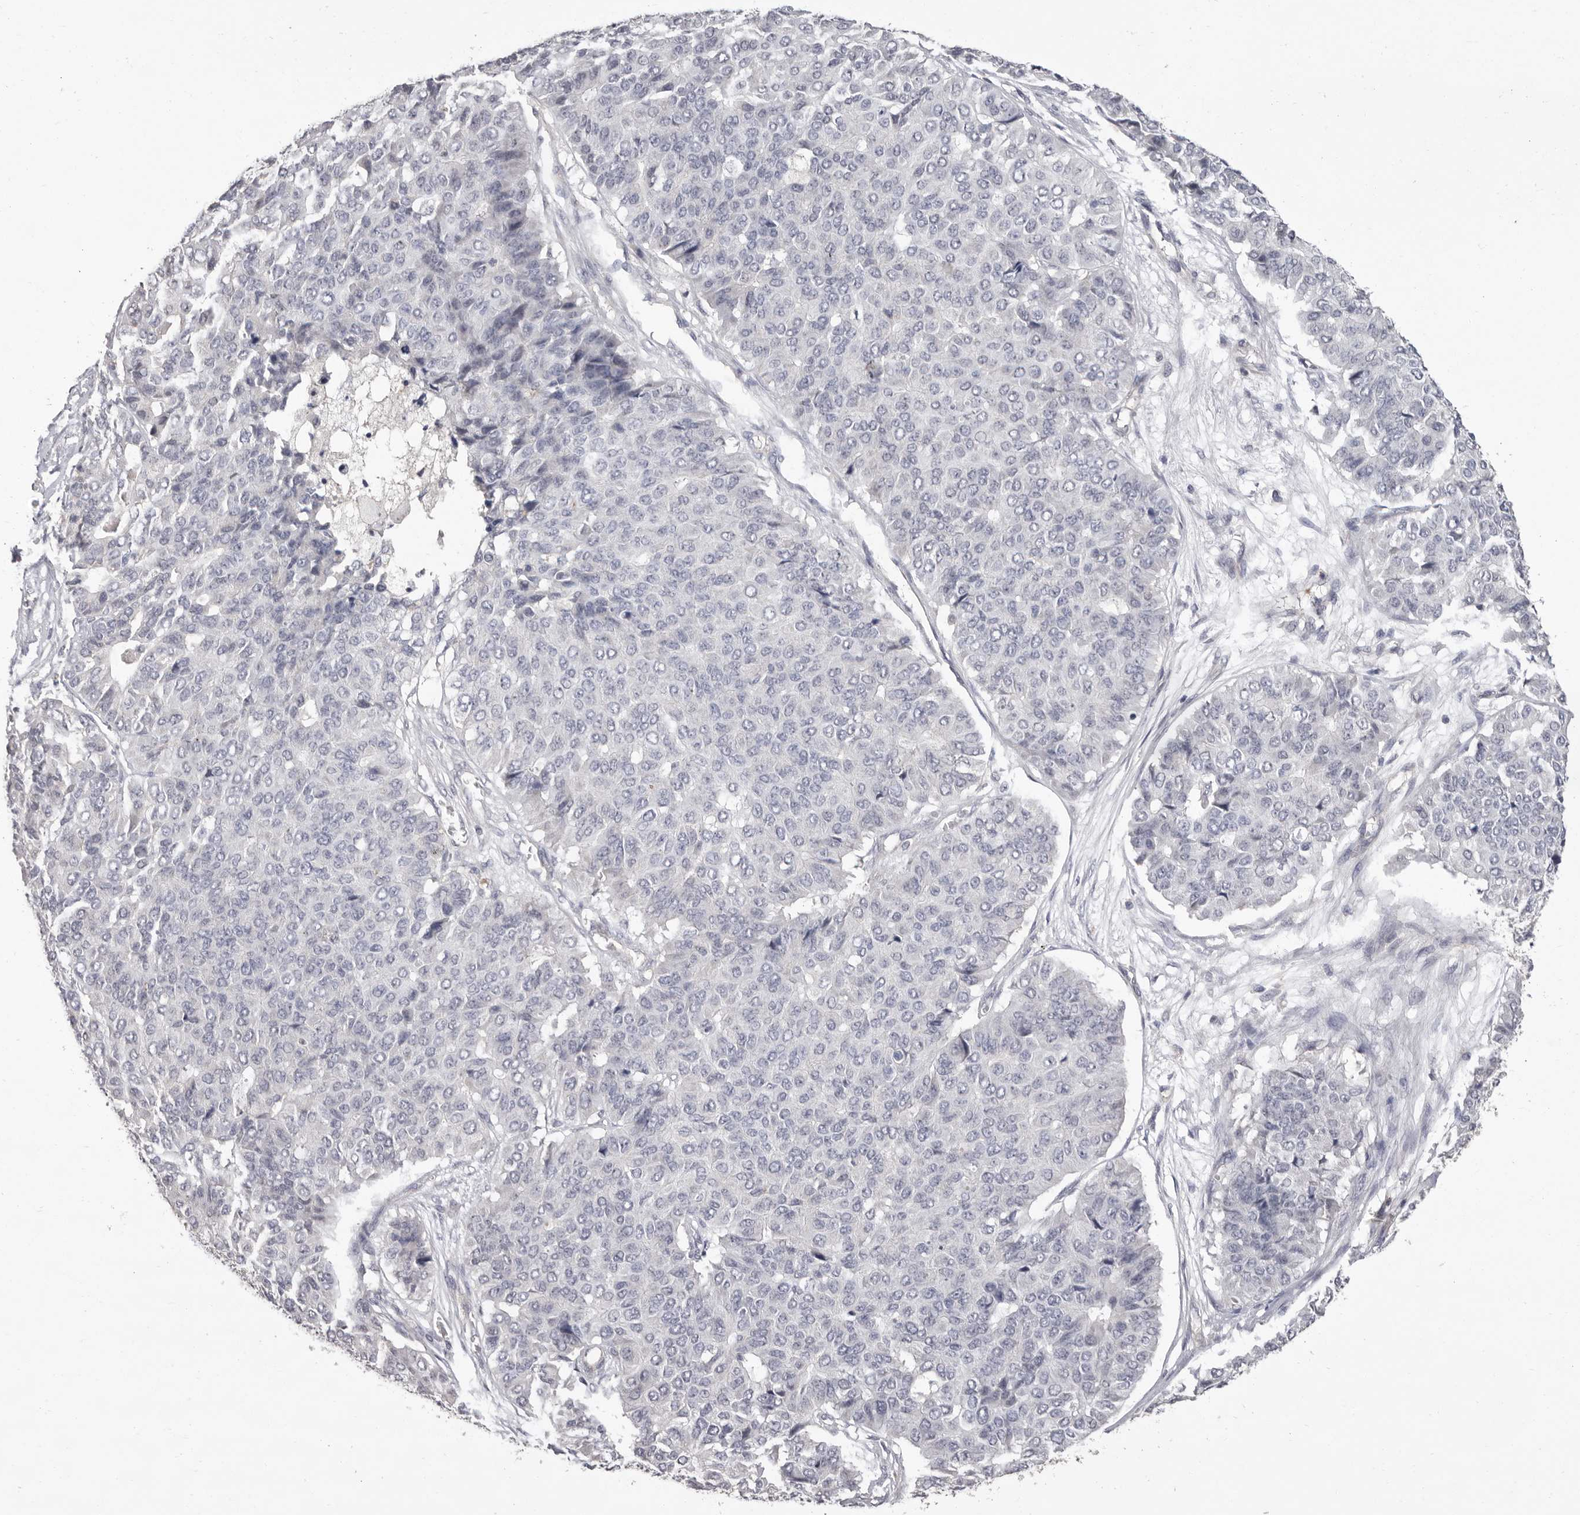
{"staining": {"intensity": "negative", "quantity": "none", "location": "none"}, "tissue": "pancreatic cancer", "cell_type": "Tumor cells", "image_type": "cancer", "snomed": [{"axis": "morphology", "description": "Adenocarcinoma, NOS"}, {"axis": "topography", "description": "Pancreas"}], "caption": "This is a micrograph of immunohistochemistry staining of adenocarcinoma (pancreatic), which shows no positivity in tumor cells.", "gene": "MMACHC", "patient": {"sex": "male", "age": 50}}